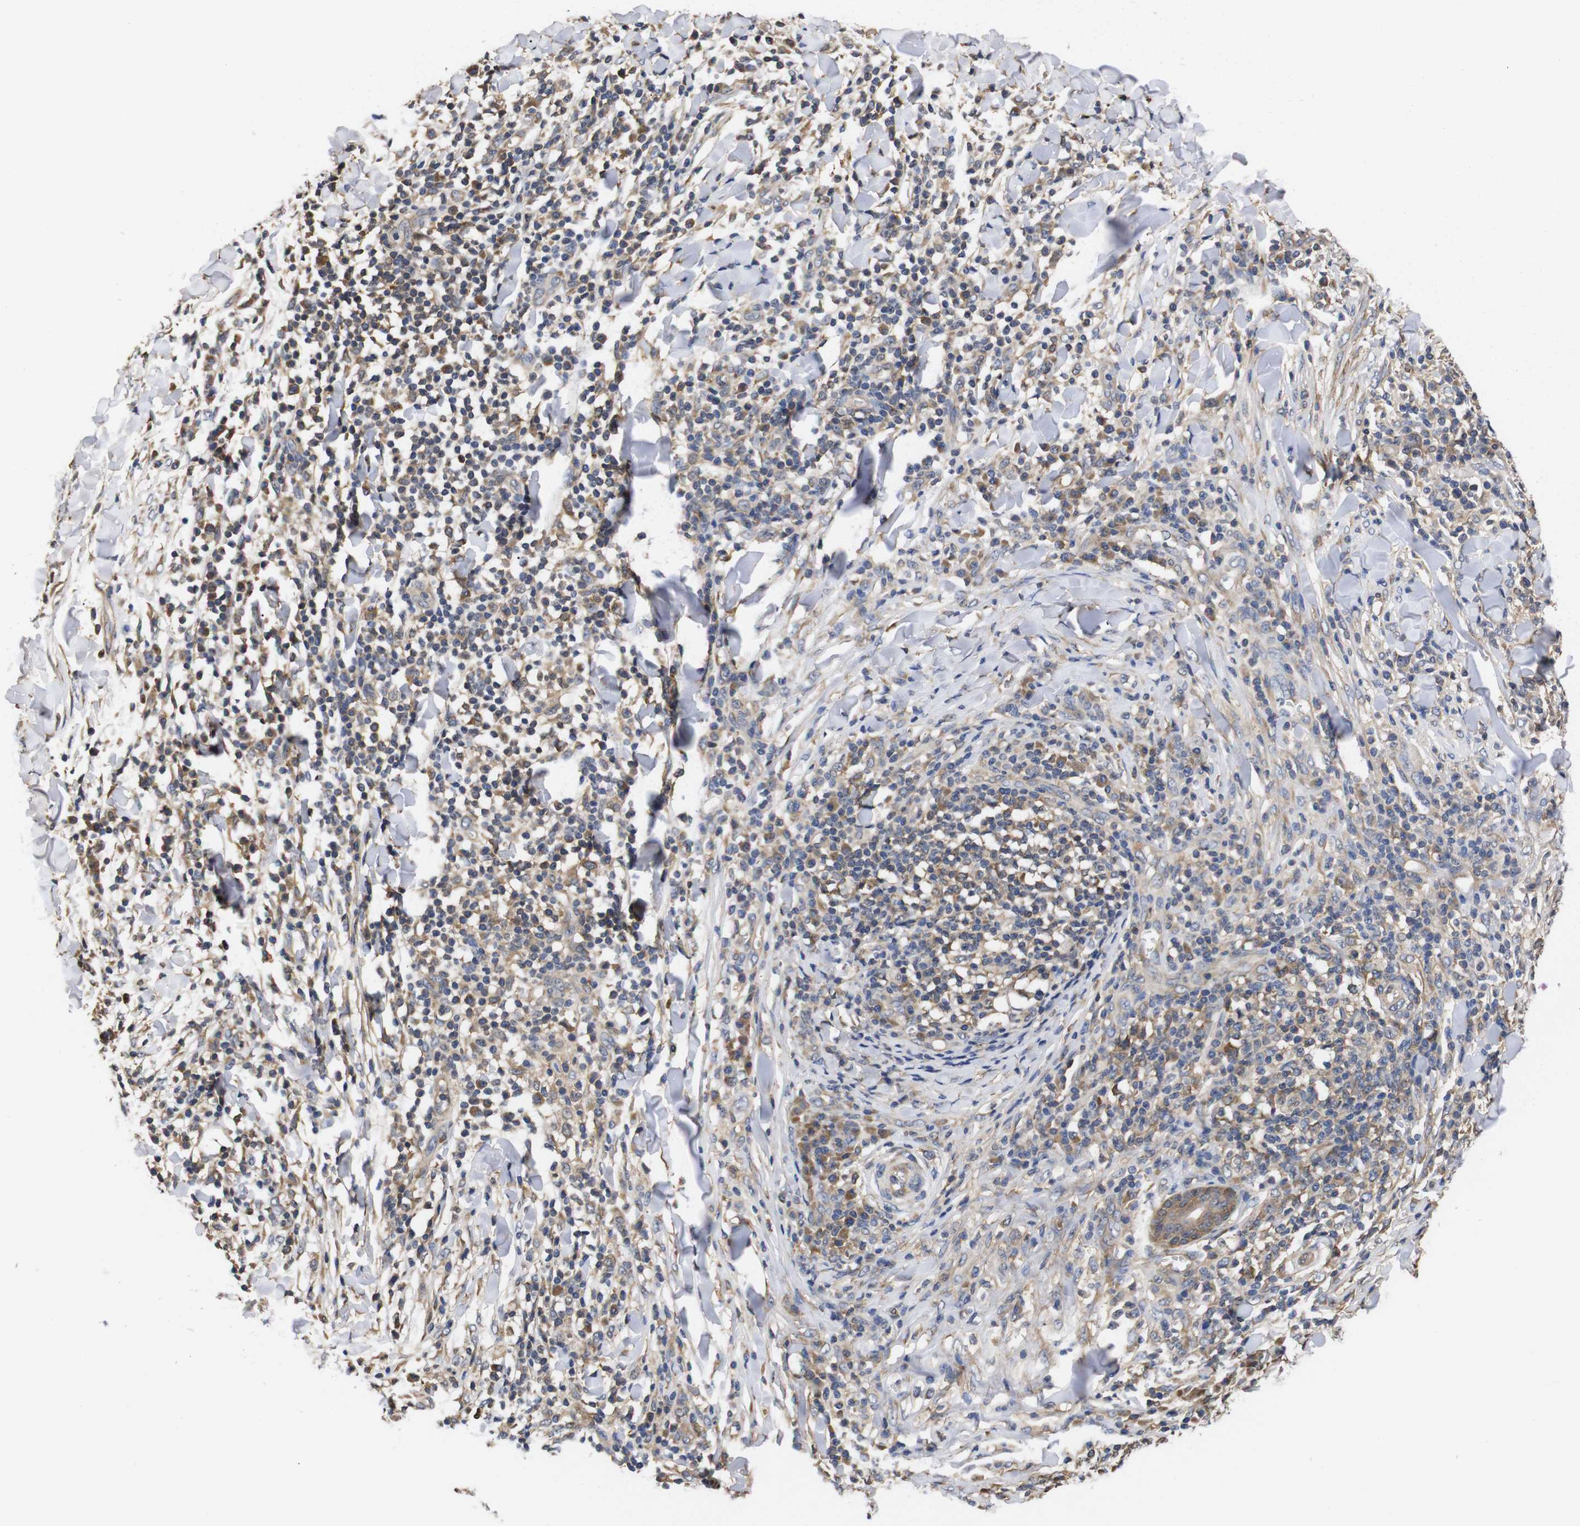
{"staining": {"intensity": "moderate", "quantity": ">75%", "location": "cytoplasmic/membranous"}, "tissue": "skin cancer", "cell_type": "Tumor cells", "image_type": "cancer", "snomed": [{"axis": "morphology", "description": "Squamous cell carcinoma, NOS"}, {"axis": "topography", "description": "Skin"}], "caption": "Human skin cancer (squamous cell carcinoma) stained with a protein marker demonstrates moderate staining in tumor cells.", "gene": "LRRCC1", "patient": {"sex": "male", "age": 24}}